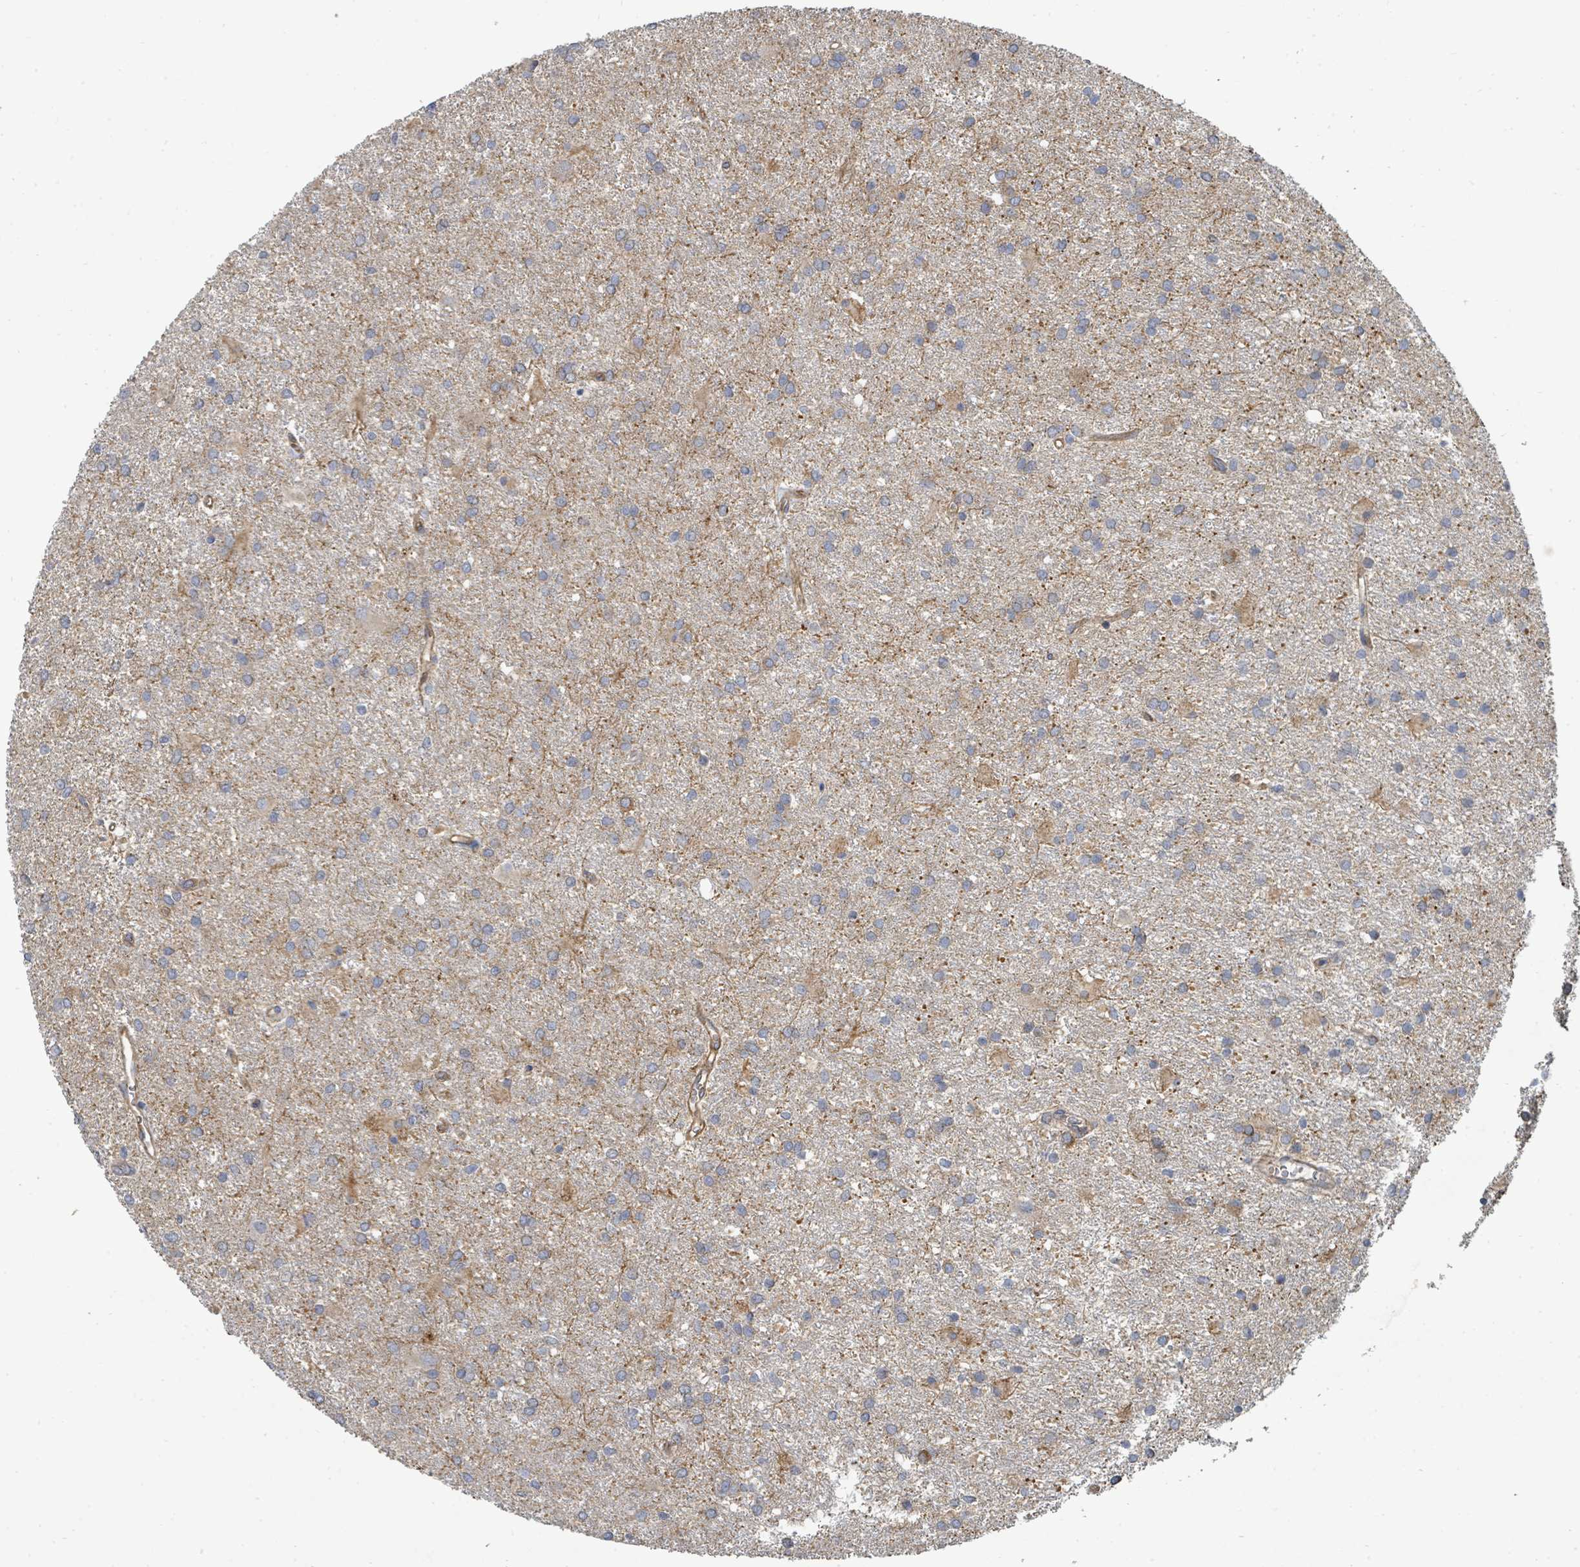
{"staining": {"intensity": "weak", "quantity": "<25%", "location": "cytoplasmic/membranous"}, "tissue": "glioma", "cell_type": "Tumor cells", "image_type": "cancer", "snomed": [{"axis": "morphology", "description": "Glioma, malignant, High grade"}, {"axis": "topography", "description": "Brain"}], "caption": "Immunohistochemistry of glioma reveals no staining in tumor cells.", "gene": "IFIT1", "patient": {"sex": "female", "age": 50}}